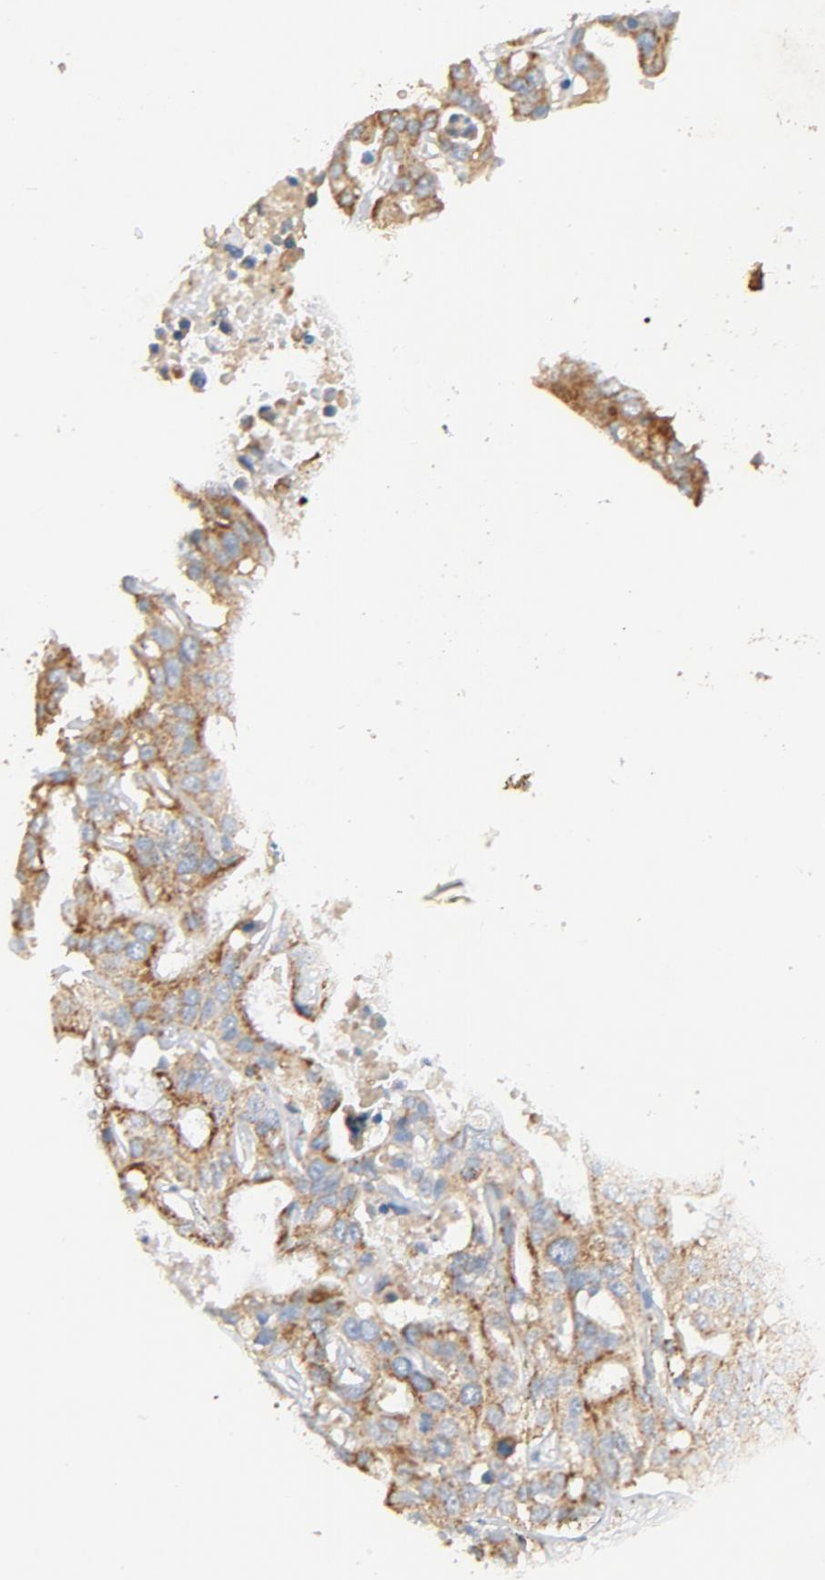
{"staining": {"intensity": "moderate", "quantity": ">75%", "location": "cytoplasmic/membranous"}, "tissue": "liver cancer", "cell_type": "Tumor cells", "image_type": "cancer", "snomed": [{"axis": "morphology", "description": "Cholangiocarcinoma"}, {"axis": "topography", "description": "Liver"}], "caption": "Liver cholangiocarcinoma was stained to show a protein in brown. There is medium levels of moderate cytoplasmic/membranous positivity in about >75% of tumor cells.", "gene": "PCNX4", "patient": {"sex": "female", "age": 65}}